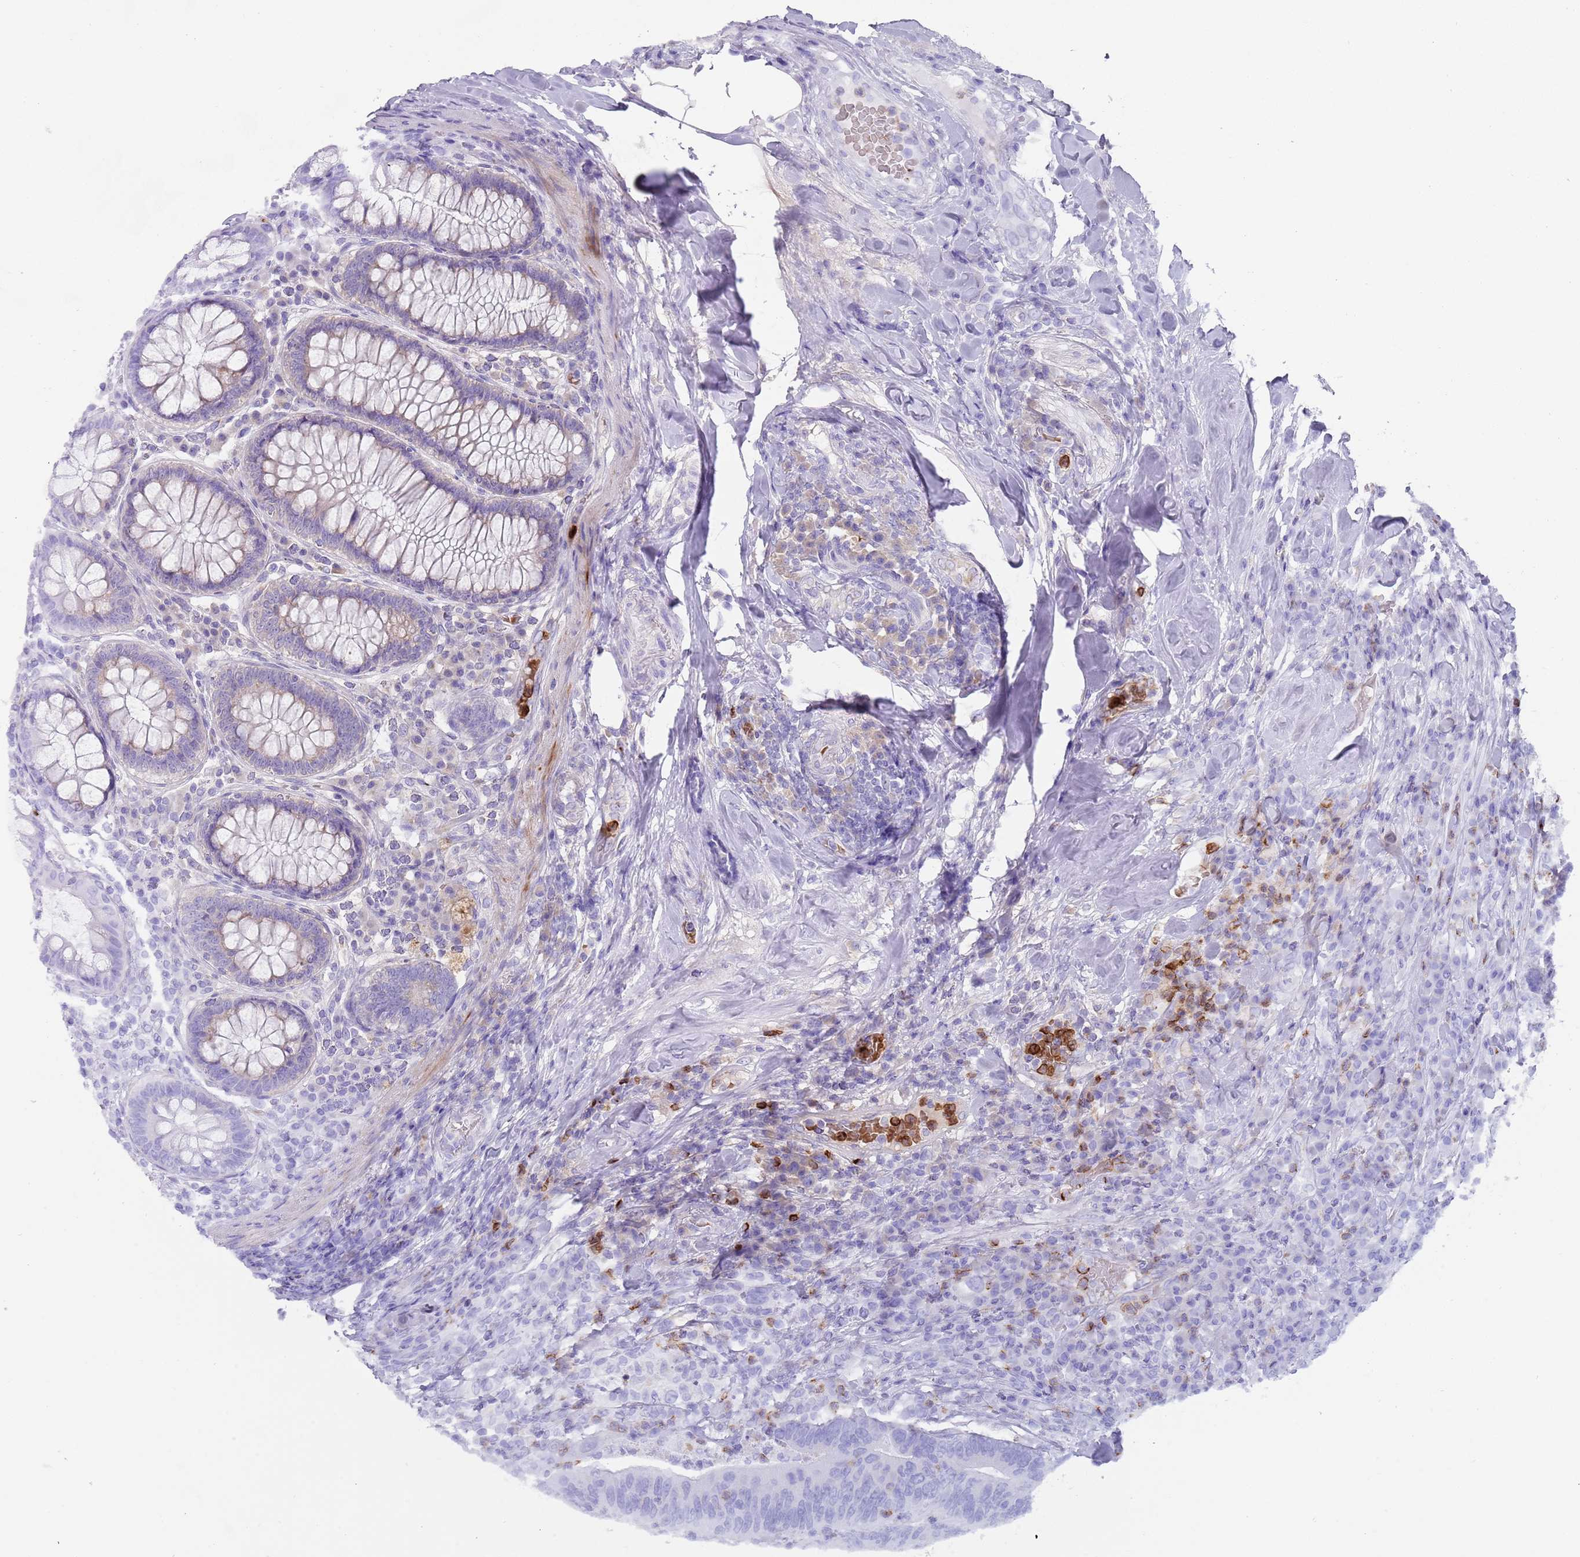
{"staining": {"intensity": "negative", "quantity": "none", "location": "none"}, "tissue": "colorectal cancer", "cell_type": "Tumor cells", "image_type": "cancer", "snomed": [{"axis": "morphology", "description": "Adenocarcinoma, NOS"}, {"axis": "topography", "description": "Colon"}], "caption": "Human colorectal cancer stained for a protein using immunohistochemistry displays no positivity in tumor cells.", "gene": "TMEM251", "patient": {"sex": "female", "age": 66}}